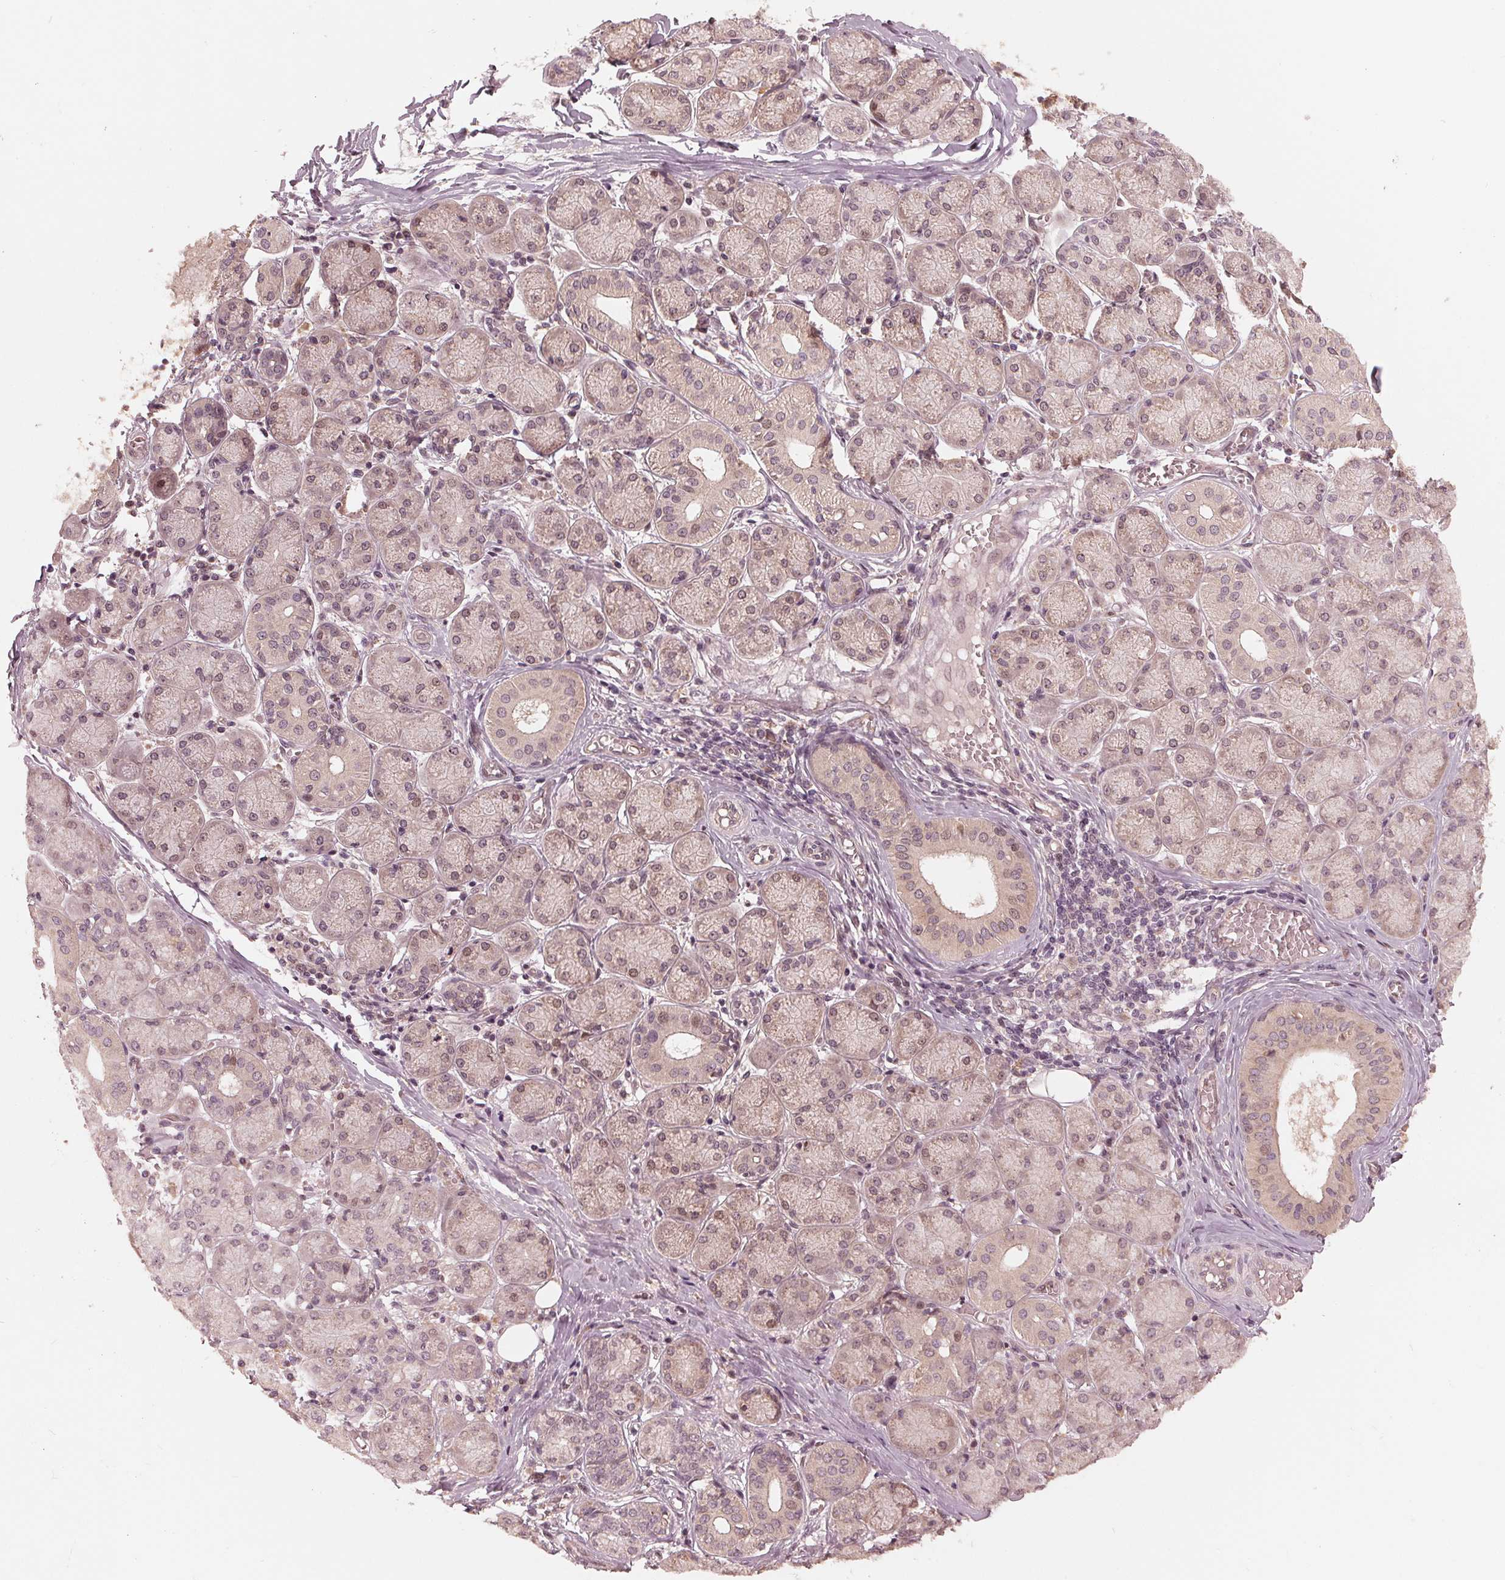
{"staining": {"intensity": "moderate", "quantity": "25%-75%", "location": "nuclear"}, "tissue": "salivary gland", "cell_type": "Glandular cells", "image_type": "normal", "snomed": [{"axis": "morphology", "description": "Normal tissue, NOS"}, {"axis": "topography", "description": "Salivary gland"}, {"axis": "topography", "description": "Peripheral nerve tissue"}], "caption": "DAB immunohistochemical staining of benign human salivary gland shows moderate nuclear protein positivity in approximately 25%-75% of glandular cells.", "gene": "ZNF471", "patient": {"sex": "female", "age": 24}}